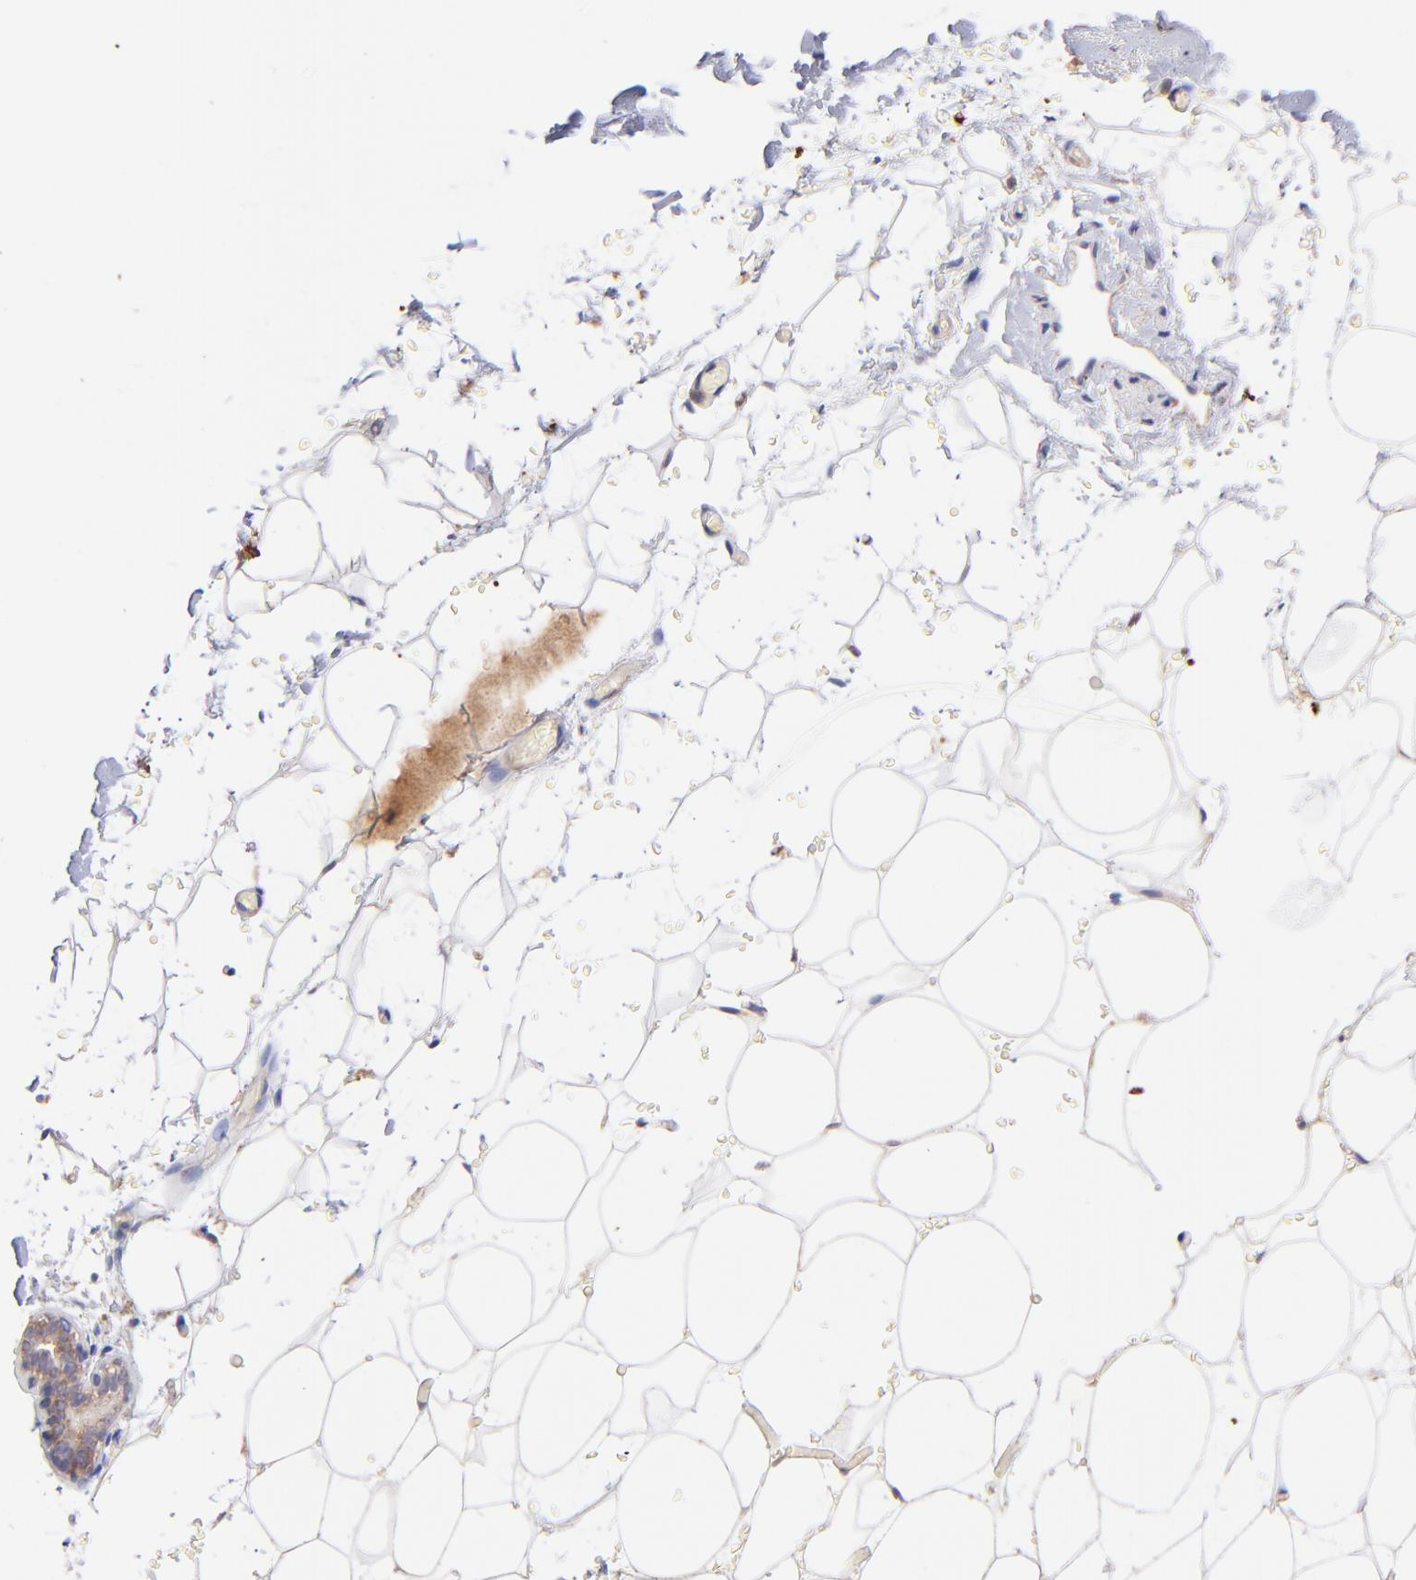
{"staining": {"intensity": "negative", "quantity": "none", "location": "none"}, "tissue": "breast", "cell_type": "Adipocytes", "image_type": "normal", "snomed": [{"axis": "morphology", "description": "Normal tissue, NOS"}, {"axis": "topography", "description": "Breast"}, {"axis": "topography", "description": "Soft tissue"}], "caption": "Image shows no significant protein expression in adipocytes of normal breast.", "gene": "RPL11", "patient": {"sex": "female", "age": 75}}